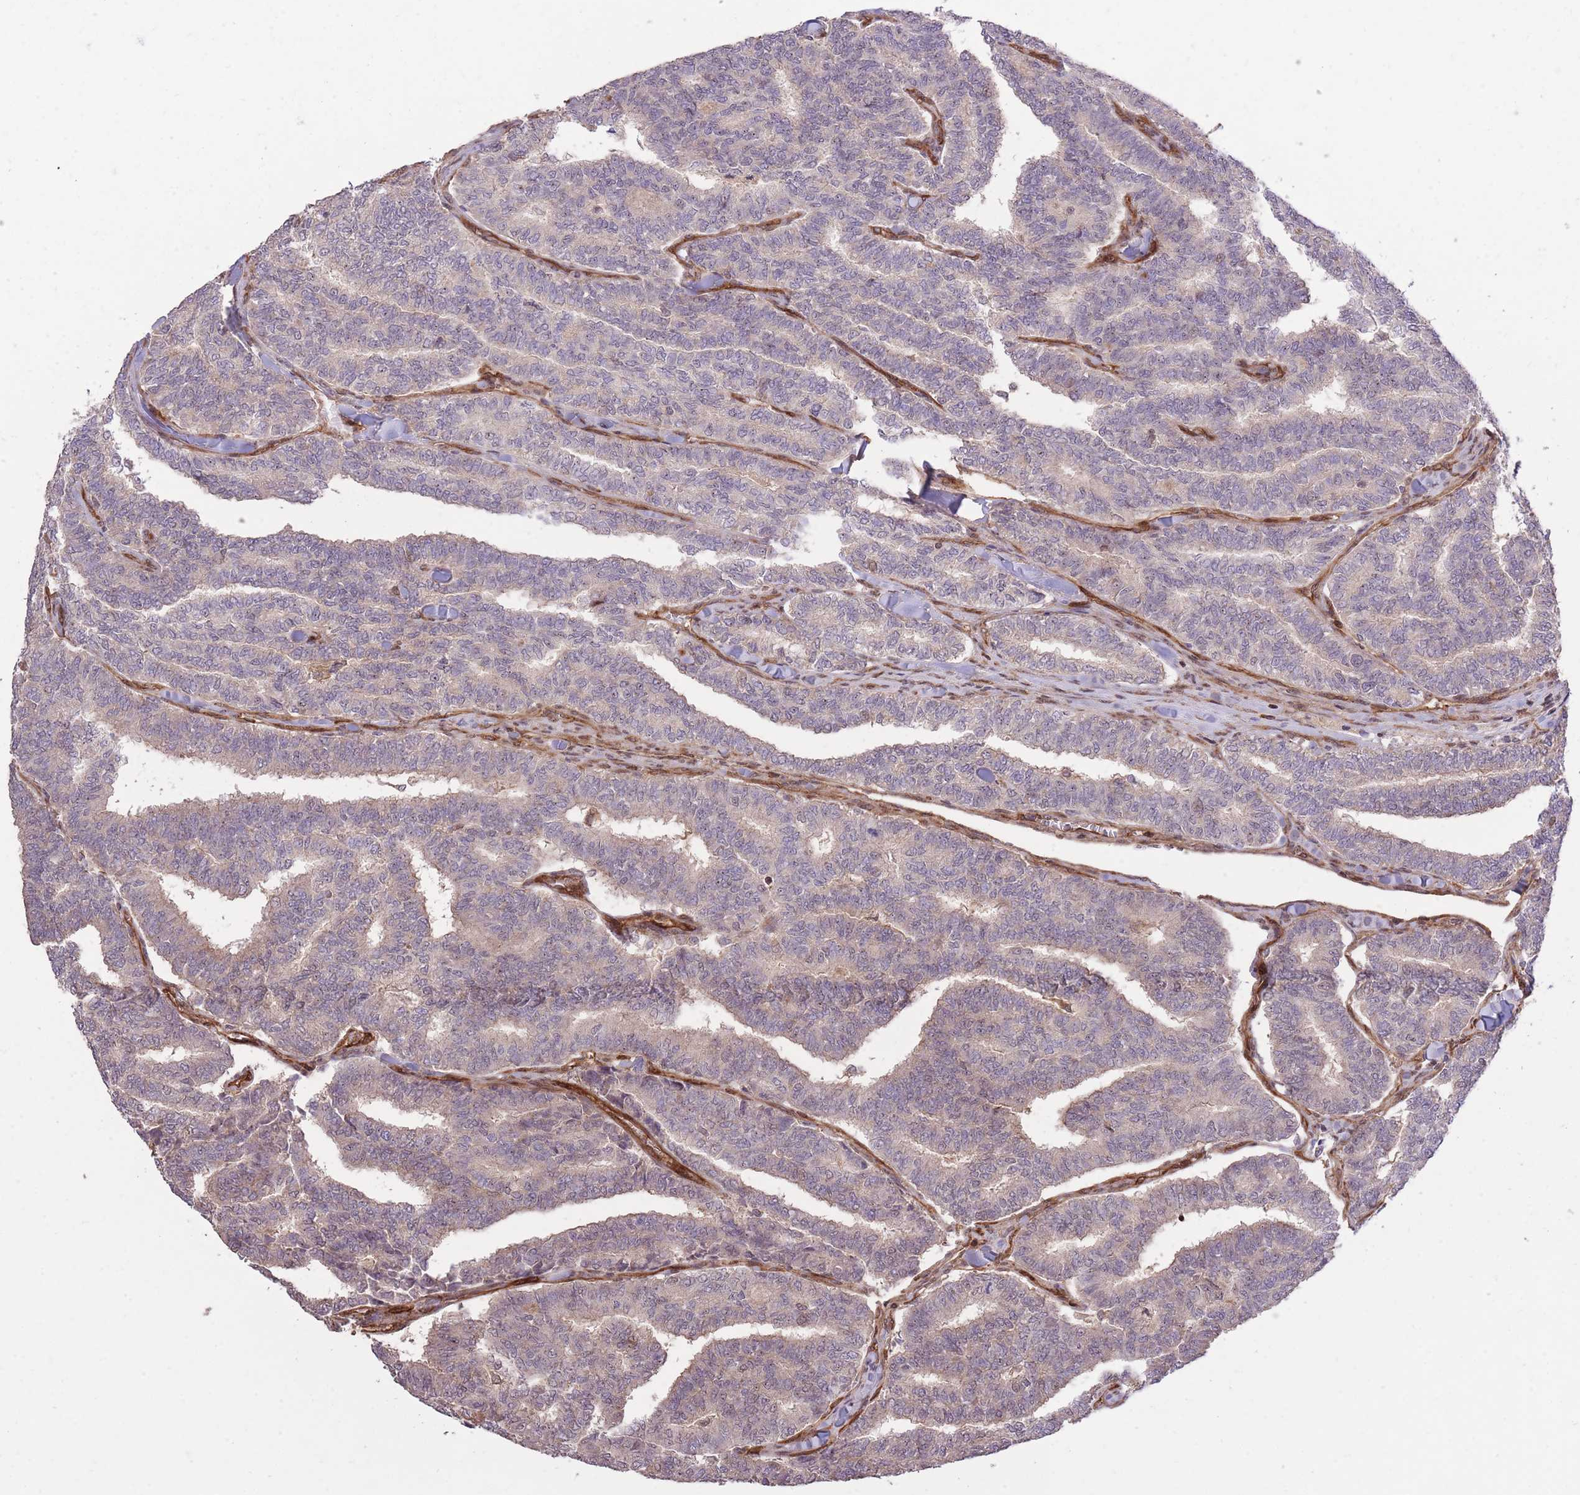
{"staining": {"intensity": "negative", "quantity": "none", "location": "none"}, "tissue": "thyroid cancer", "cell_type": "Tumor cells", "image_type": "cancer", "snomed": [{"axis": "morphology", "description": "Papillary adenocarcinoma, NOS"}, {"axis": "topography", "description": "Thyroid gland"}], "caption": "Immunohistochemical staining of human papillary adenocarcinoma (thyroid) exhibits no significant positivity in tumor cells.", "gene": "PLD1", "patient": {"sex": "female", "age": 35}}